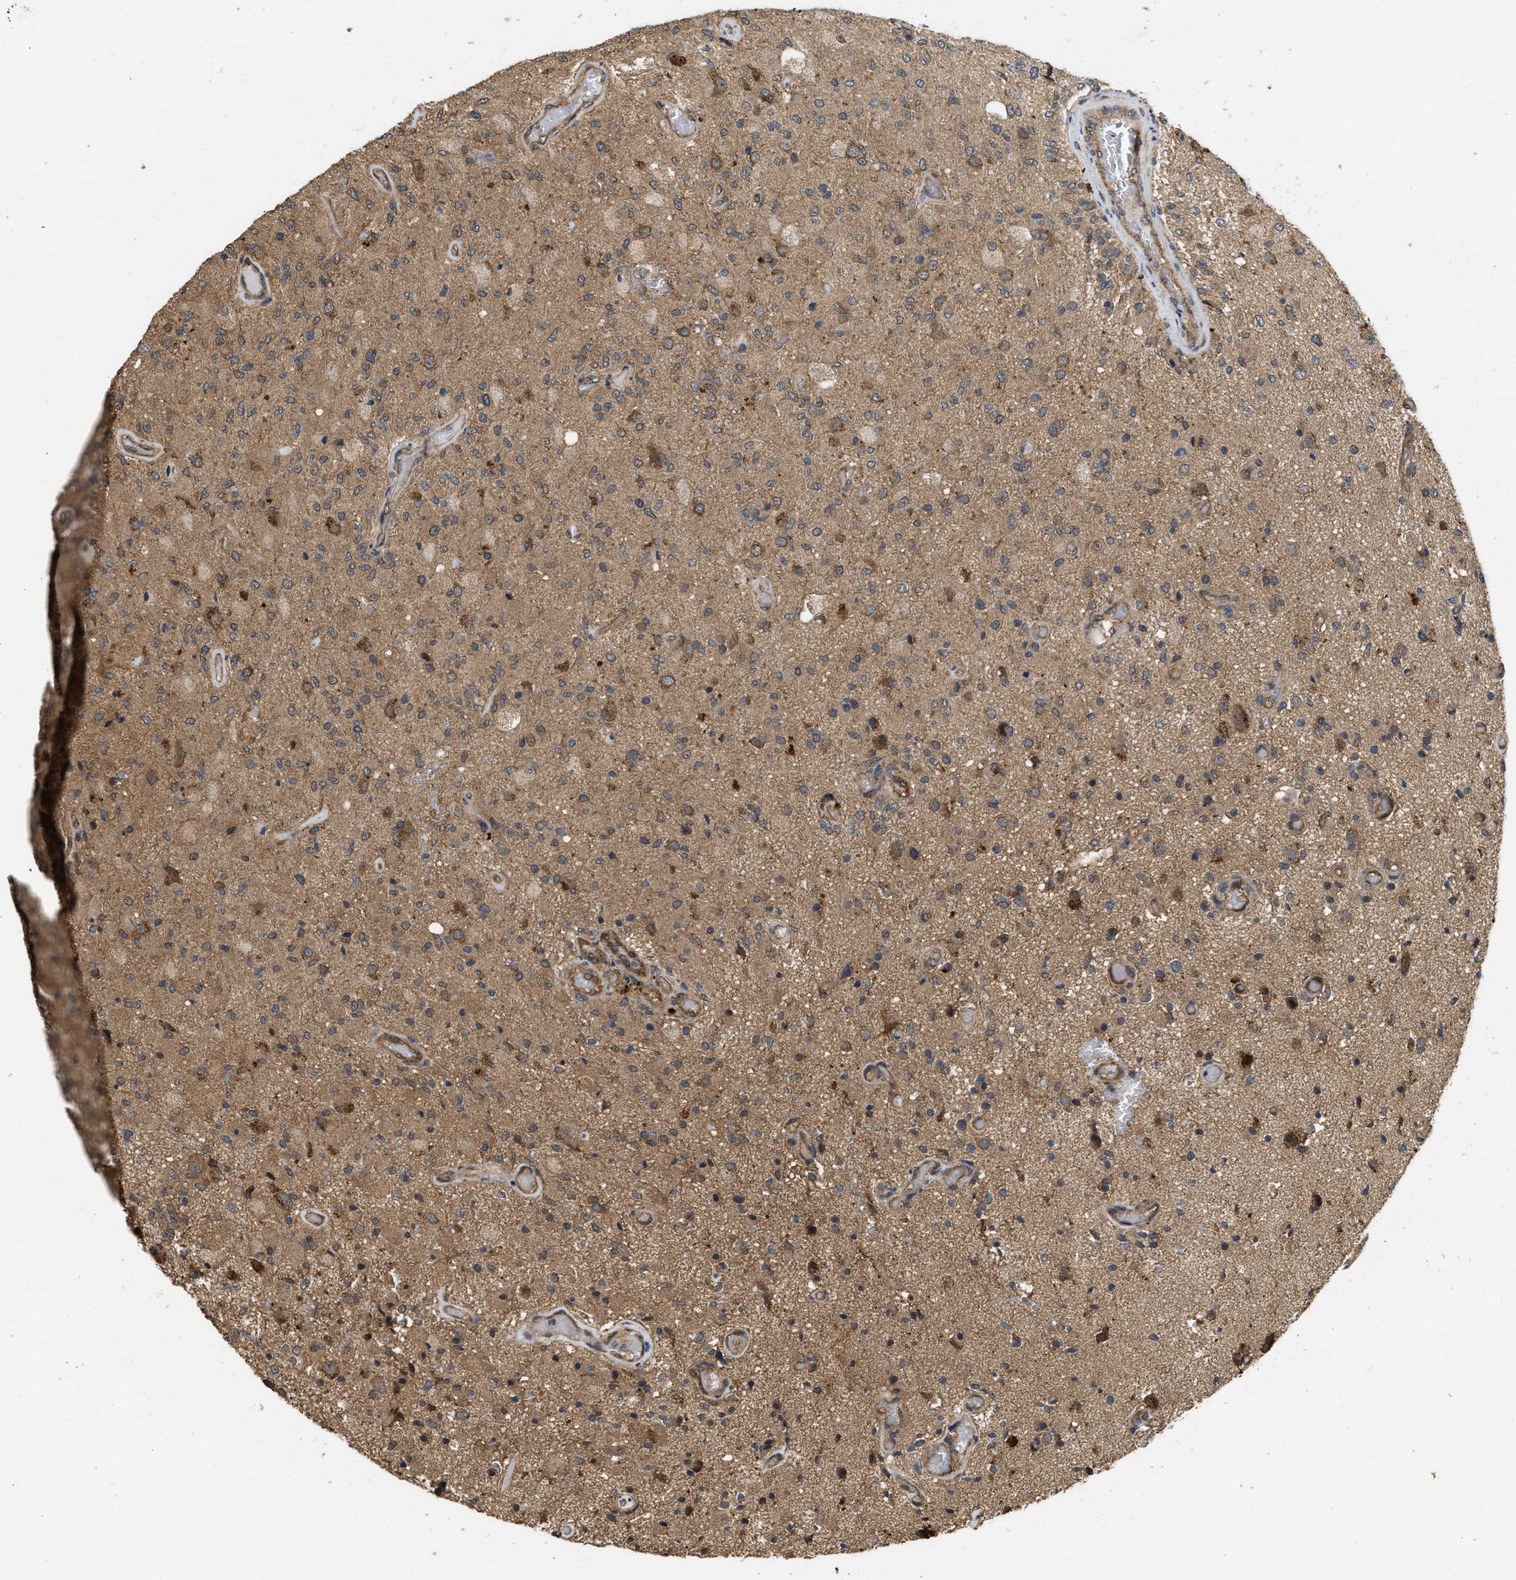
{"staining": {"intensity": "moderate", "quantity": "25%-75%", "location": "cytoplasmic/membranous"}, "tissue": "glioma", "cell_type": "Tumor cells", "image_type": "cancer", "snomed": [{"axis": "morphology", "description": "Normal tissue, NOS"}, {"axis": "morphology", "description": "Glioma, malignant, High grade"}, {"axis": "topography", "description": "Cerebral cortex"}], "caption": "Brown immunohistochemical staining in glioma demonstrates moderate cytoplasmic/membranous positivity in approximately 25%-75% of tumor cells.", "gene": "FZD6", "patient": {"sex": "male", "age": 77}}